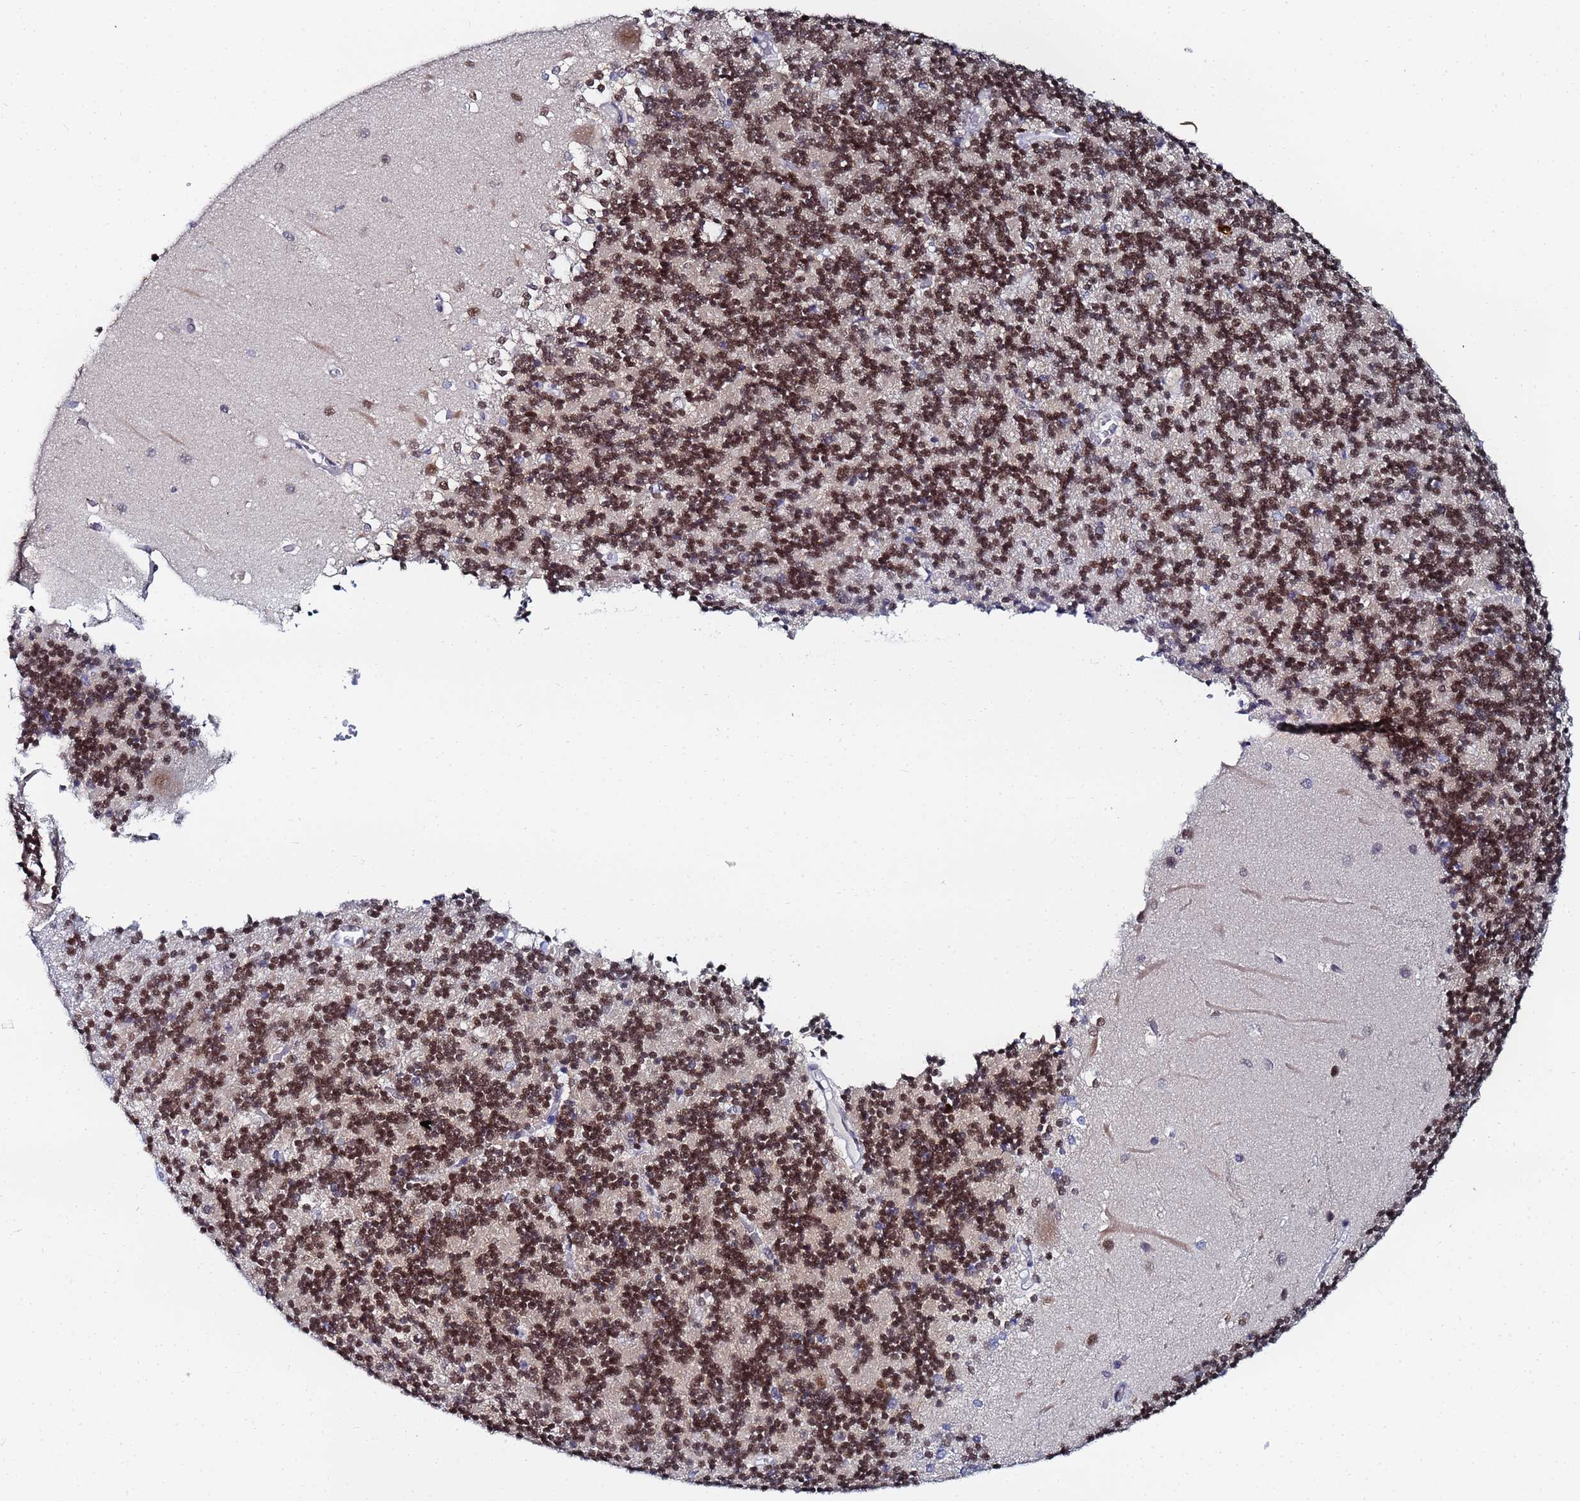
{"staining": {"intensity": "moderate", "quantity": "25%-75%", "location": "nuclear"}, "tissue": "cerebellum", "cell_type": "Cells in granular layer", "image_type": "normal", "snomed": [{"axis": "morphology", "description": "Normal tissue, NOS"}, {"axis": "topography", "description": "Cerebellum"}], "caption": "Unremarkable cerebellum was stained to show a protein in brown. There is medium levels of moderate nuclear positivity in approximately 25%-75% of cells in granular layer.", "gene": "MTCL1", "patient": {"sex": "male", "age": 37}}